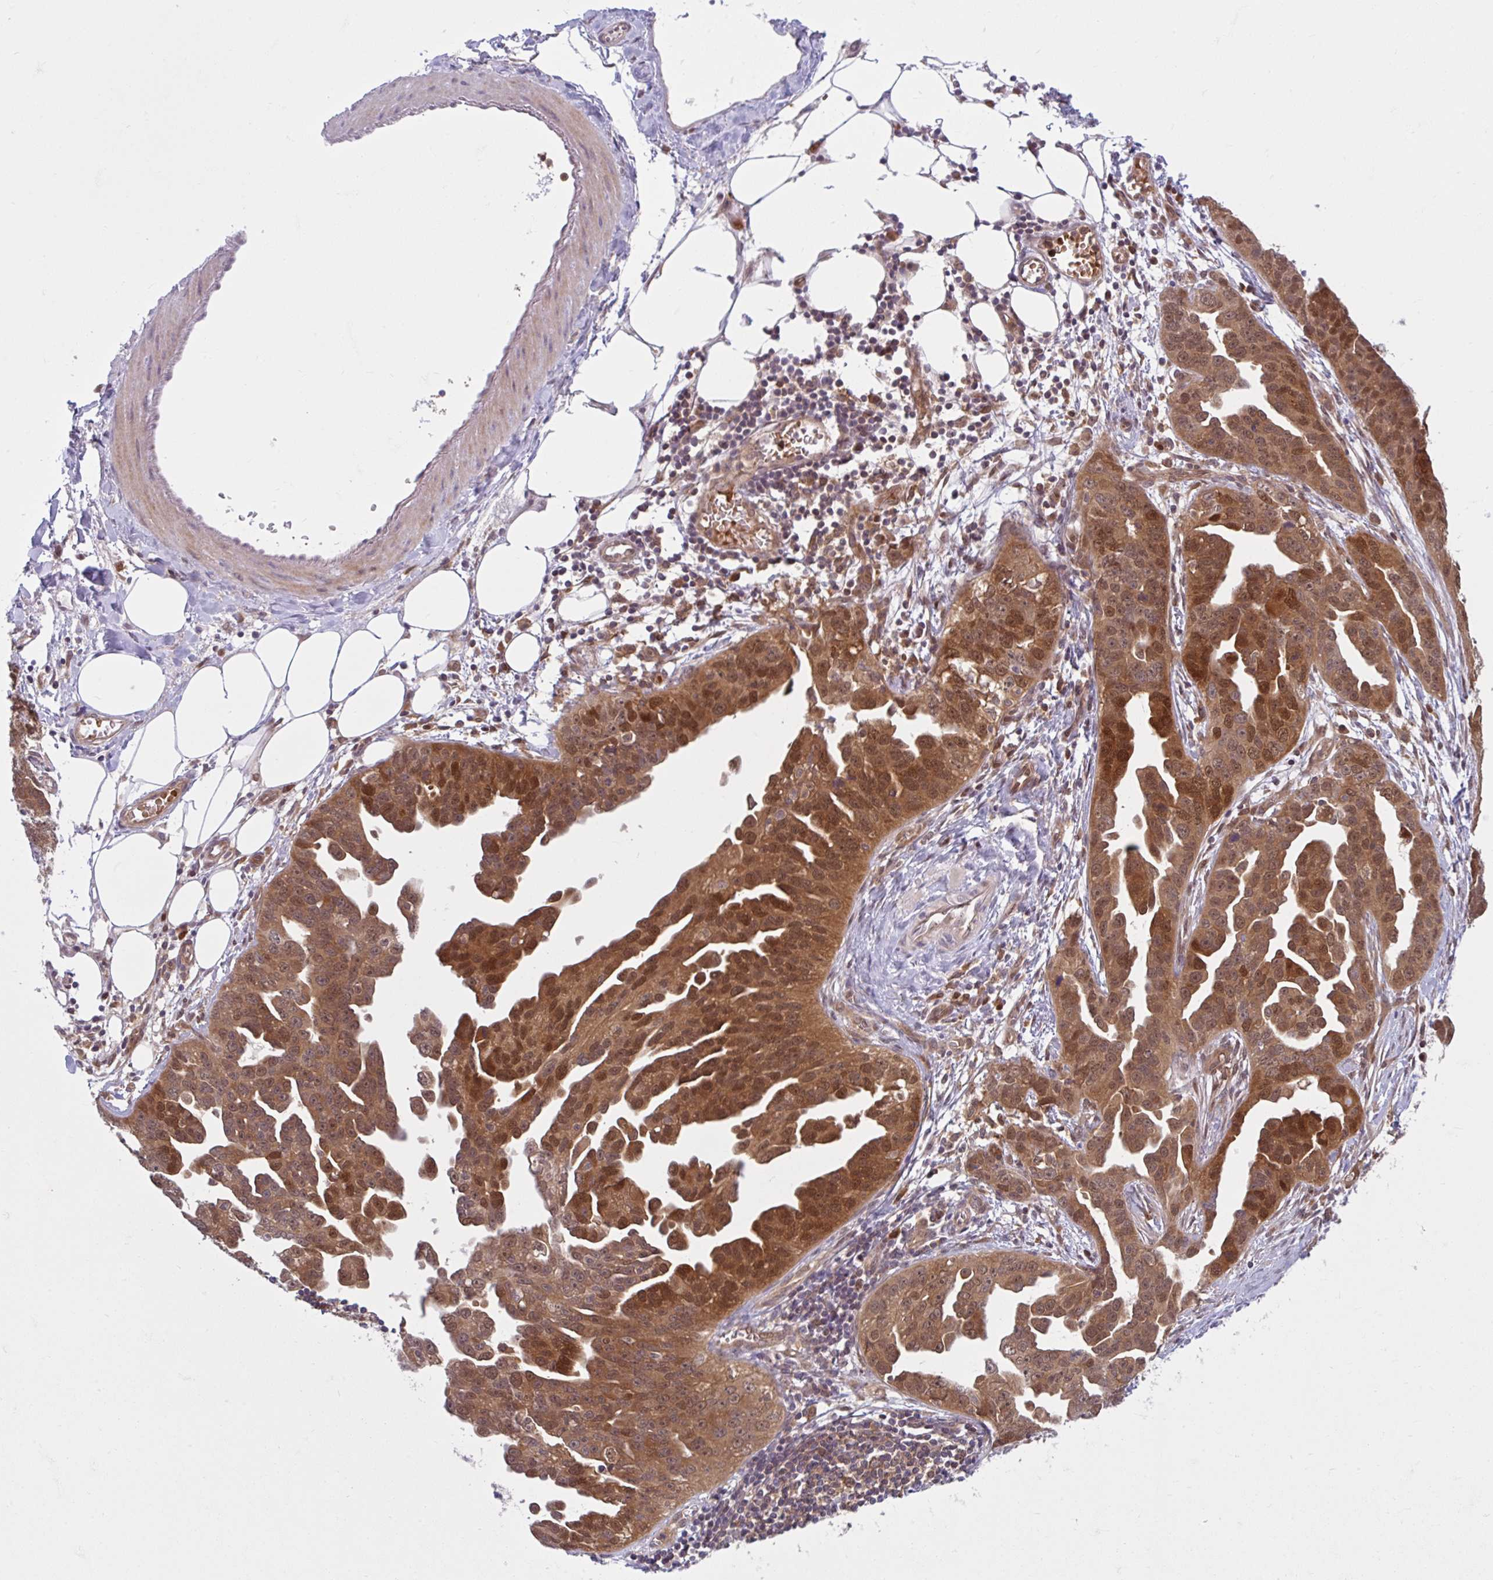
{"staining": {"intensity": "strong", "quantity": ">75%", "location": "cytoplasmic/membranous,nuclear"}, "tissue": "ovarian cancer", "cell_type": "Tumor cells", "image_type": "cancer", "snomed": [{"axis": "morphology", "description": "Cystadenocarcinoma, serous, NOS"}, {"axis": "topography", "description": "Ovary"}], "caption": "This image displays immunohistochemistry (IHC) staining of human ovarian cancer (serous cystadenocarcinoma), with high strong cytoplasmic/membranous and nuclear expression in about >75% of tumor cells.", "gene": "HMBS", "patient": {"sex": "female", "age": 75}}